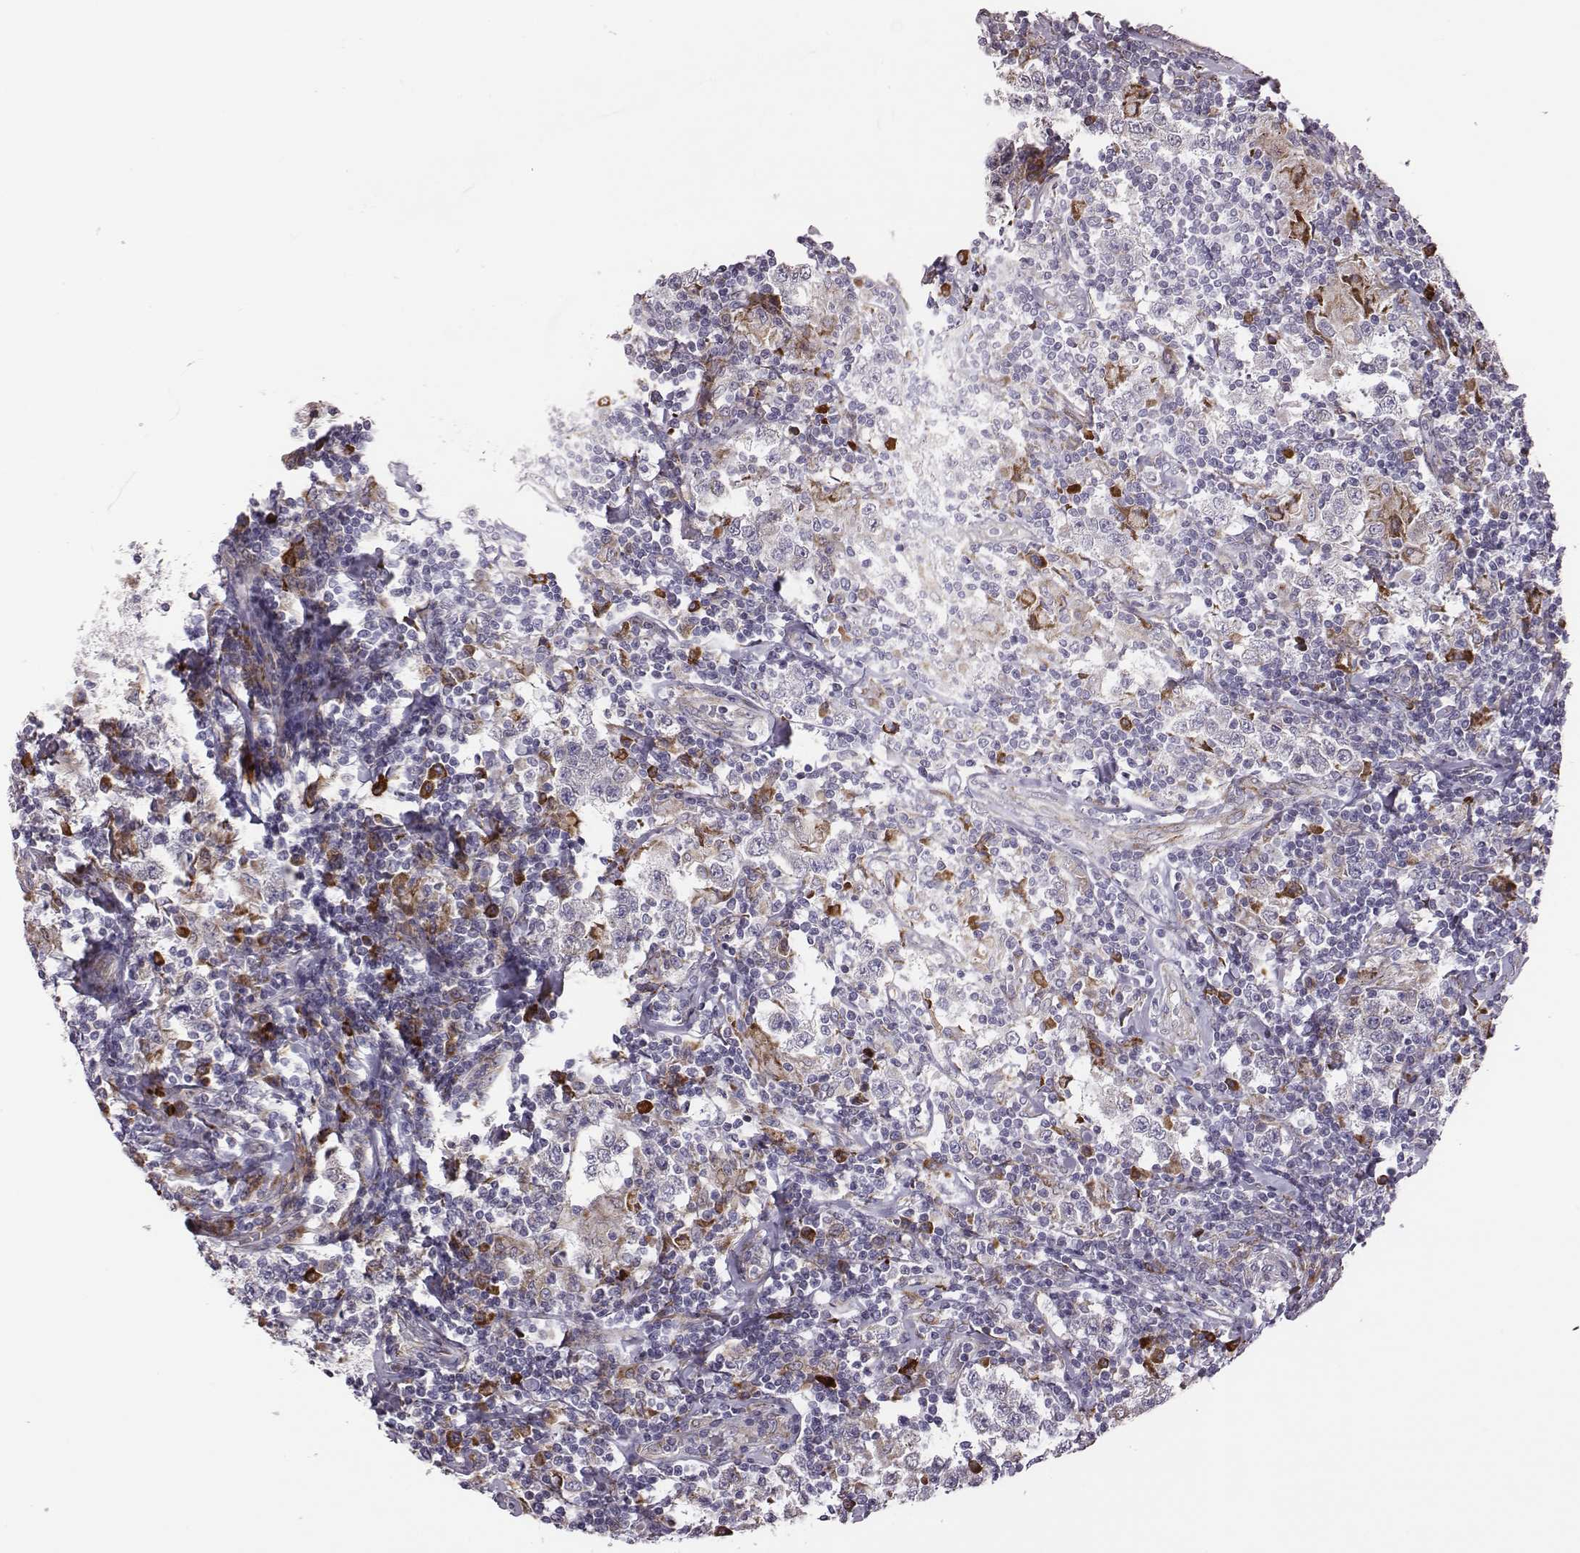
{"staining": {"intensity": "weak", "quantity": "<25%", "location": "cytoplasmic/membranous"}, "tissue": "testis cancer", "cell_type": "Tumor cells", "image_type": "cancer", "snomed": [{"axis": "morphology", "description": "Seminoma, NOS"}, {"axis": "morphology", "description": "Carcinoma, Embryonal, NOS"}, {"axis": "topography", "description": "Testis"}], "caption": "An IHC image of testis seminoma is shown. There is no staining in tumor cells of testis seminoma.", "gene": "SELENOI", "patient": {"sex": "male", "age": 41}}